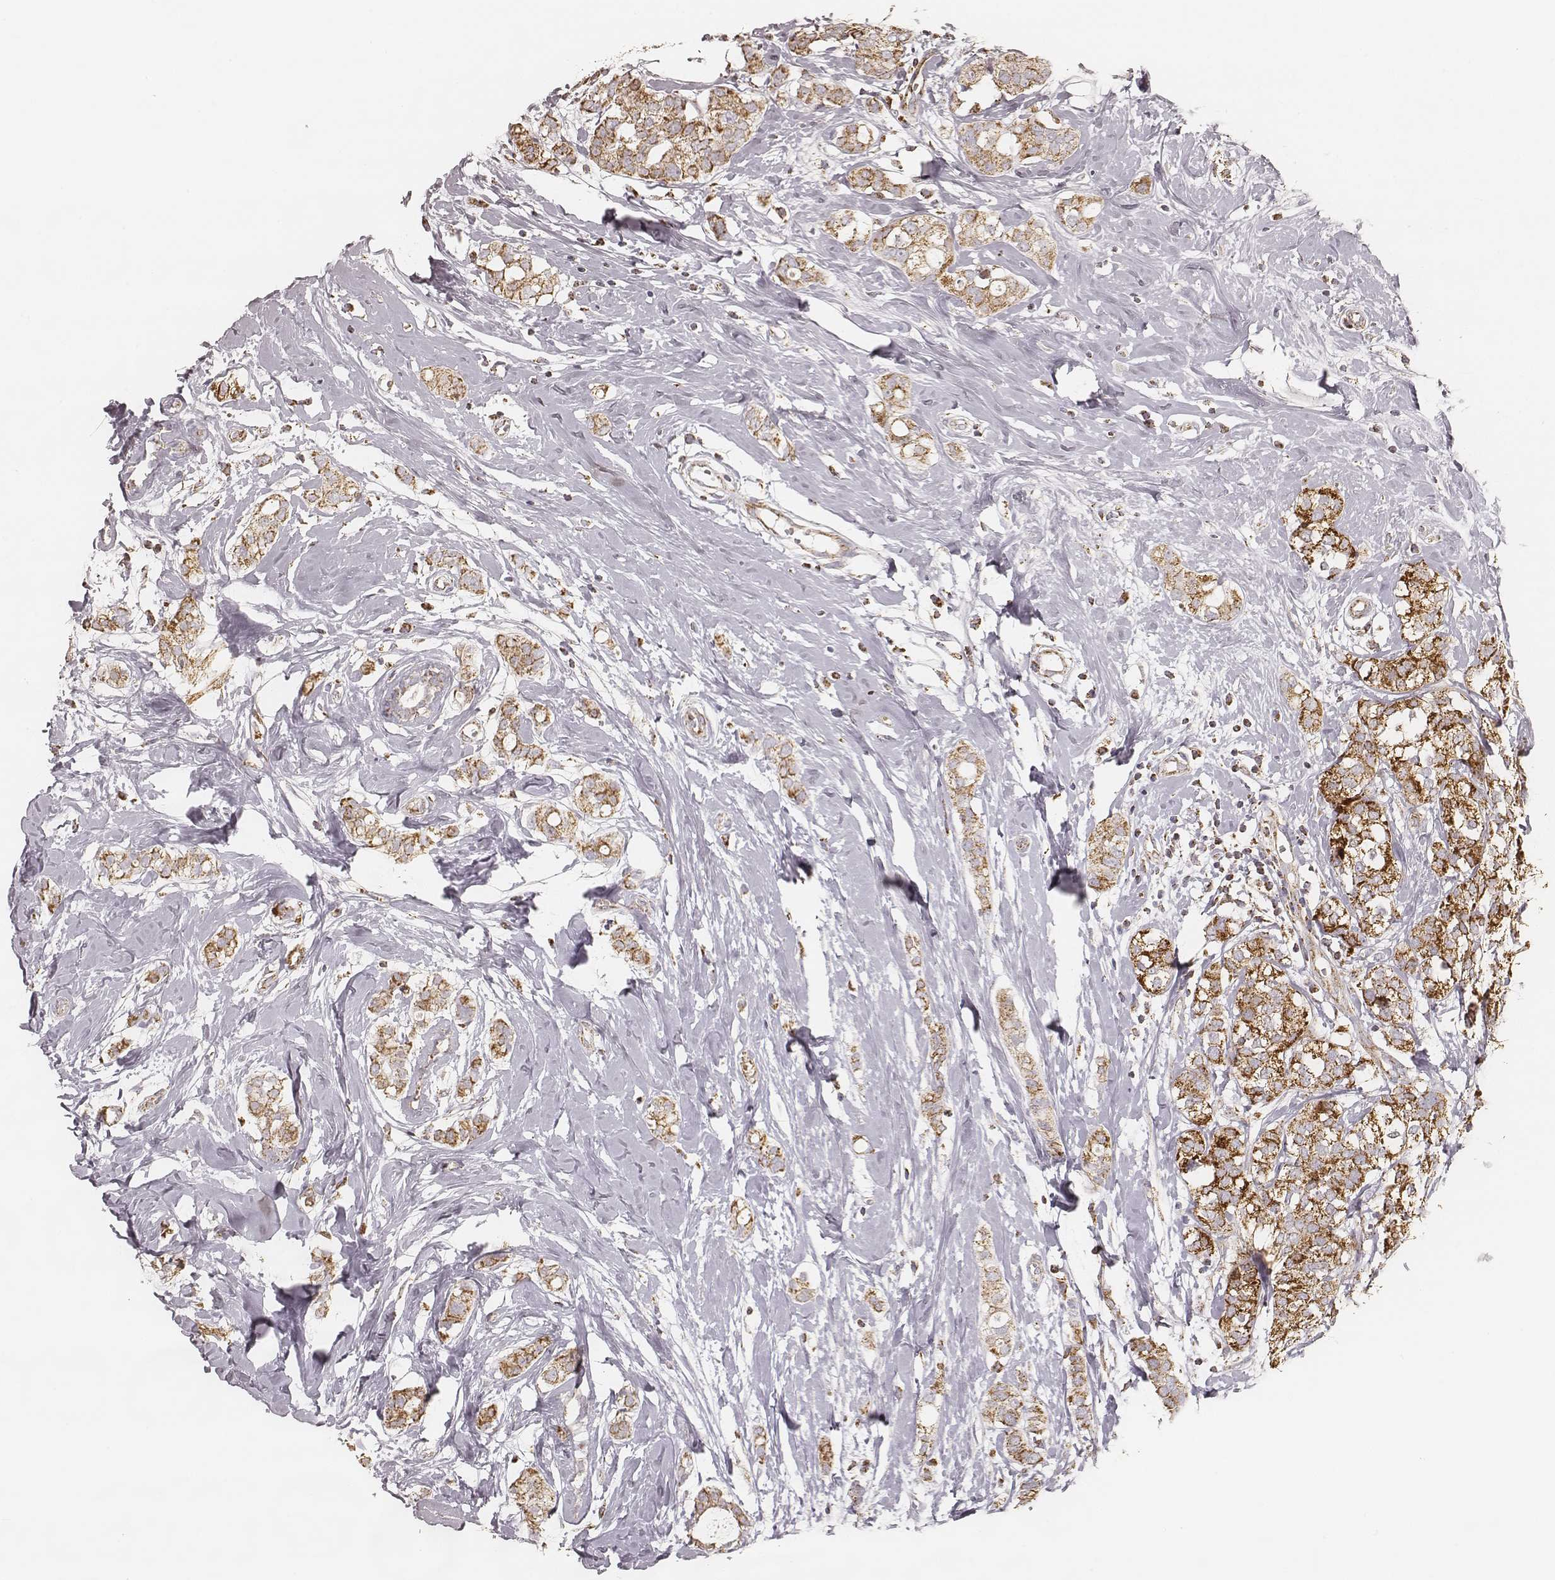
{"staining": {"intensity": "strong", "quantity": ">75%", "location": "cytoplasmic/membranous"}, "tissue": "breast cancer", "cell_type": "Tumor cells", "image_type": "cancer", "snomed": [{"axis": "morphology", "description": "Duct carcinoma"}, {"axis": "topography", "description": "Breast"}], "caption": "Breast cancer (invasive ductal carcinoma) stained with DAB IHC displays high levels of strong cytoplasmic/membranous staining in about >75% of tumor cells.", "gene": "CS", "patient": {"sex": "female", "age": 40}}